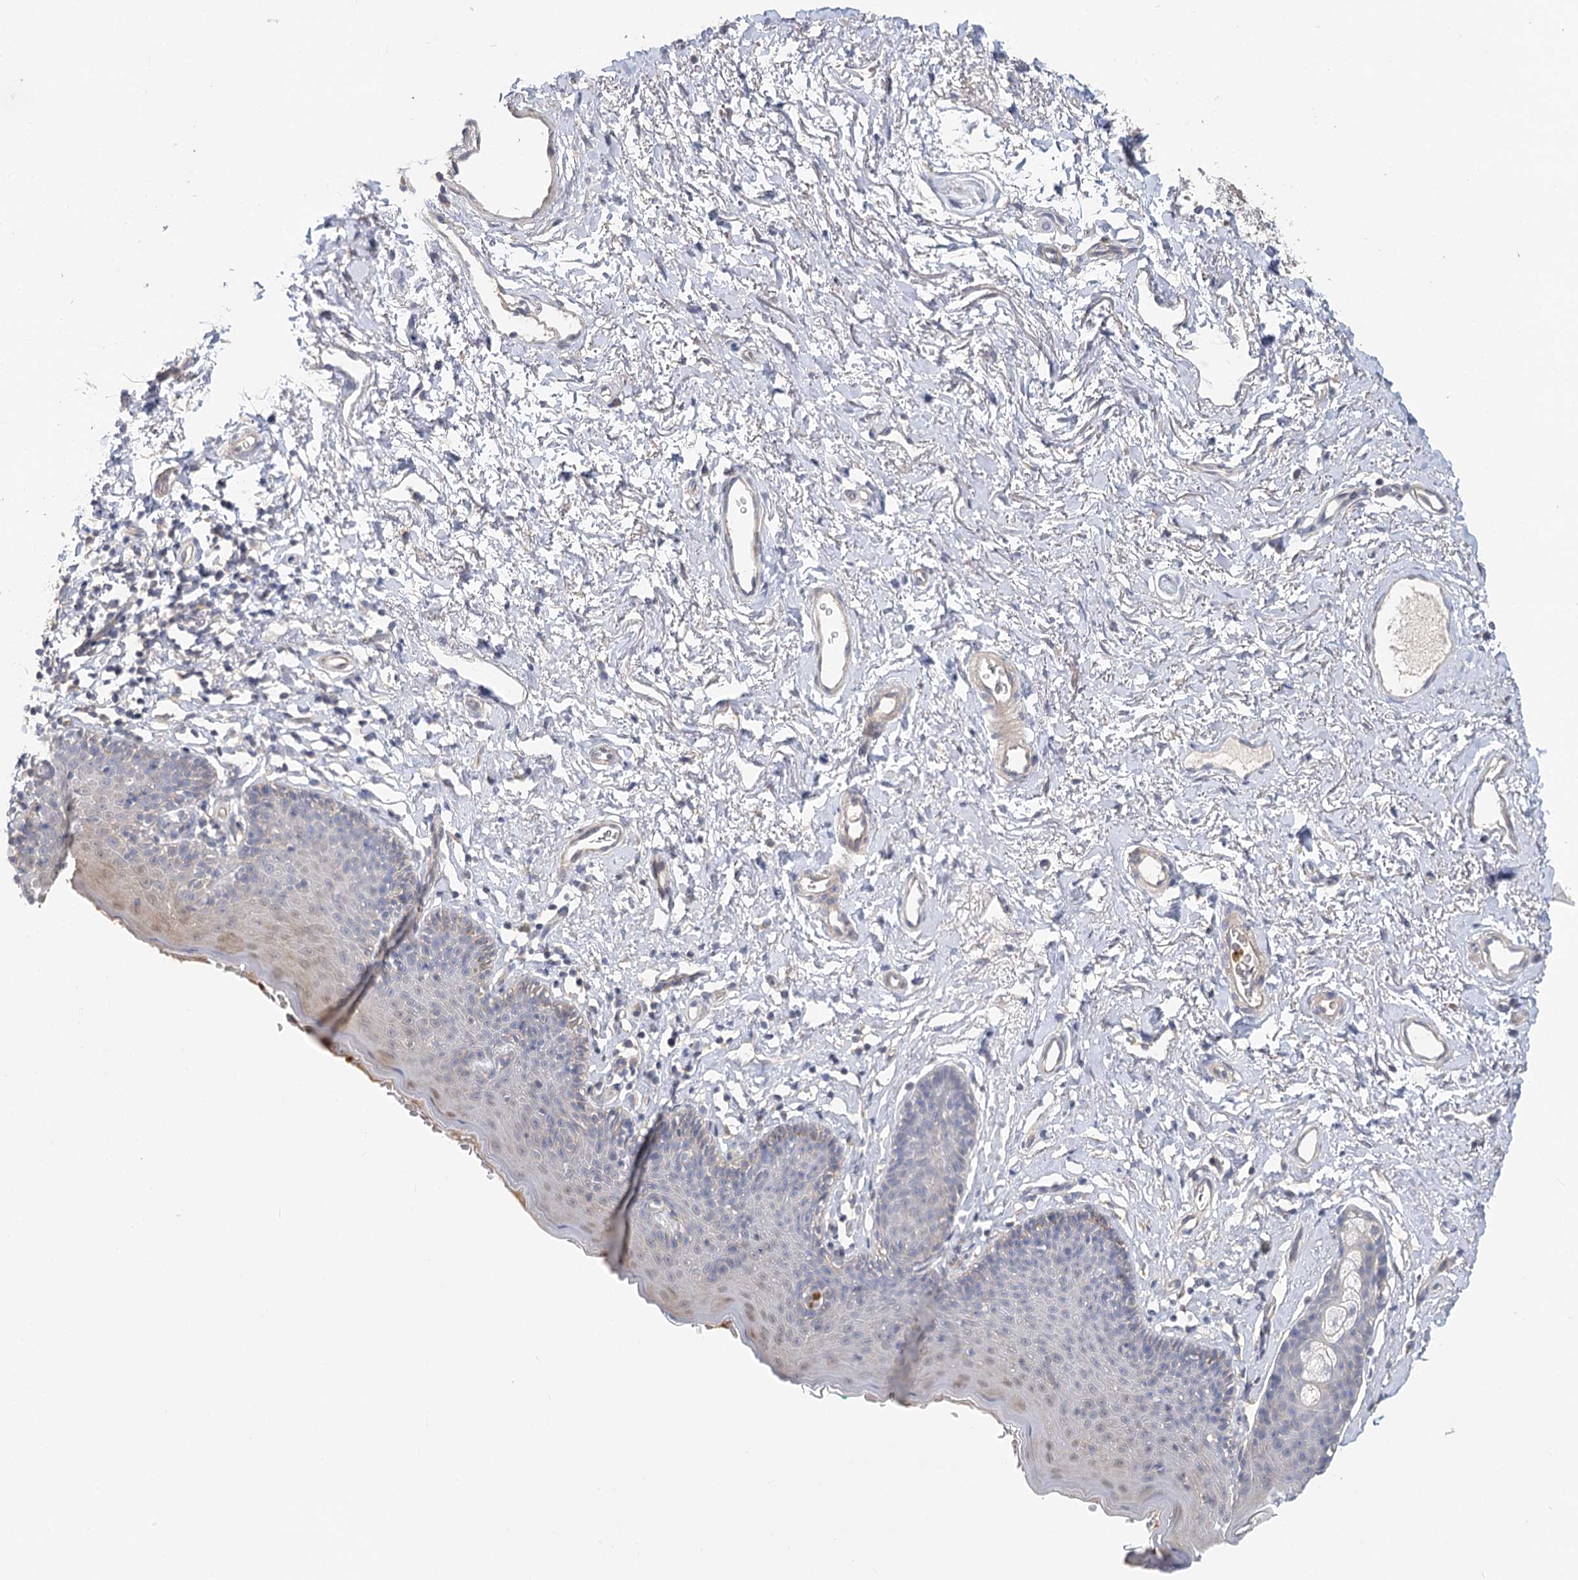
{"staining": {"intensity": "weak", "quantity": "<25%", "location": "cytoplasmic/membranous"}, "tissue": "skin", "cell_type": "Epidermal cells", "image_type": "normal", "snomed": [{"axis": "morphology", "description": "Normal tissue, NOS"}, {"axis": "topography", "description": "Vulva"}], "caption": "This micrograph is of benign skin stained with immunohistochemistry (IHC) to label a protein in brown with the nuclei are counter-stained blue. There is no positivity in epidermal cells.", "gene": "EPB41L5", "patient": {"sex": "female", "age": 66}}